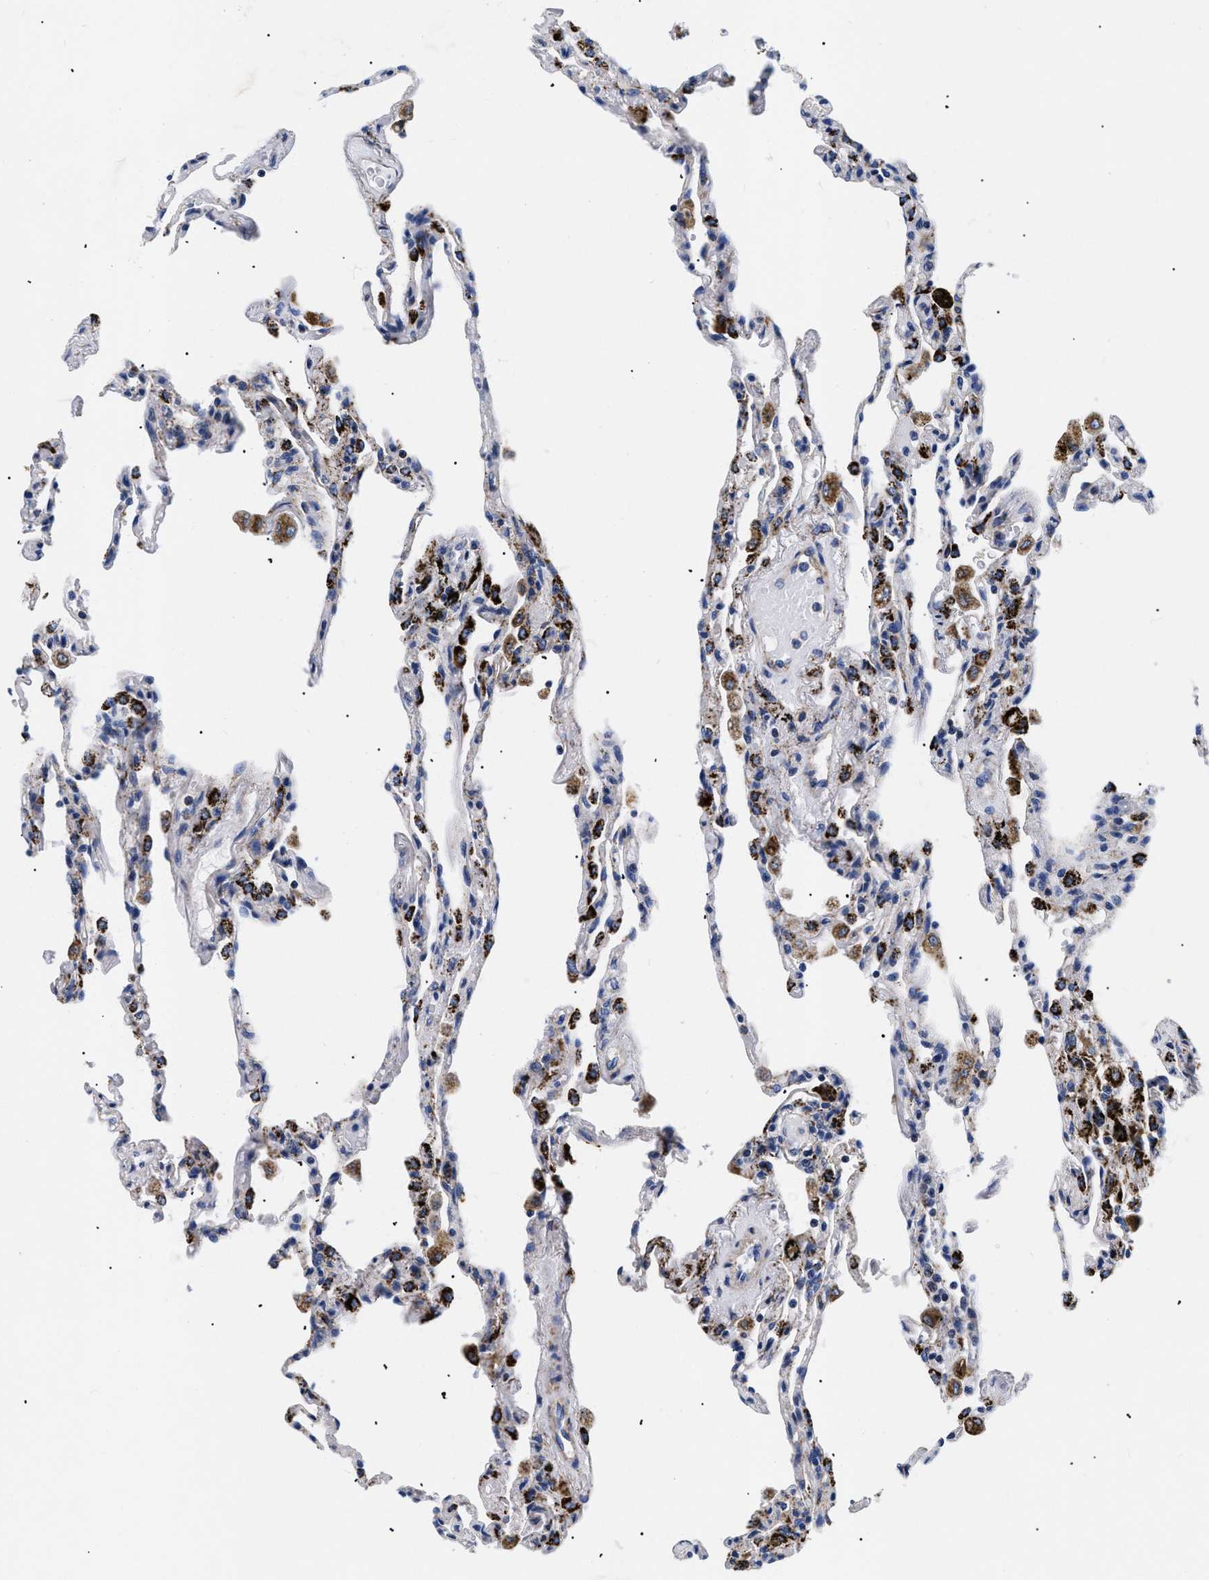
{"staining": {"intensity": "weak", "quantity": "<25%", "location": "cytoplasmic/membranous"}, "tissue": "lung", "cell_type": "Alveolar cells", "image_type": "normal", "snomed": [{"axis": "morphology", "description": "Normal tissue, NOS"}, {"axis": "topography", "description": "Lung"}], "caption": "An immunohistochemistry (IHC) micrograph of unremarkable lung is shown. There is no staining in alveolar cells of lung.", "gene": "GPR149", "patient": {"sex": "male", "age": 59}}